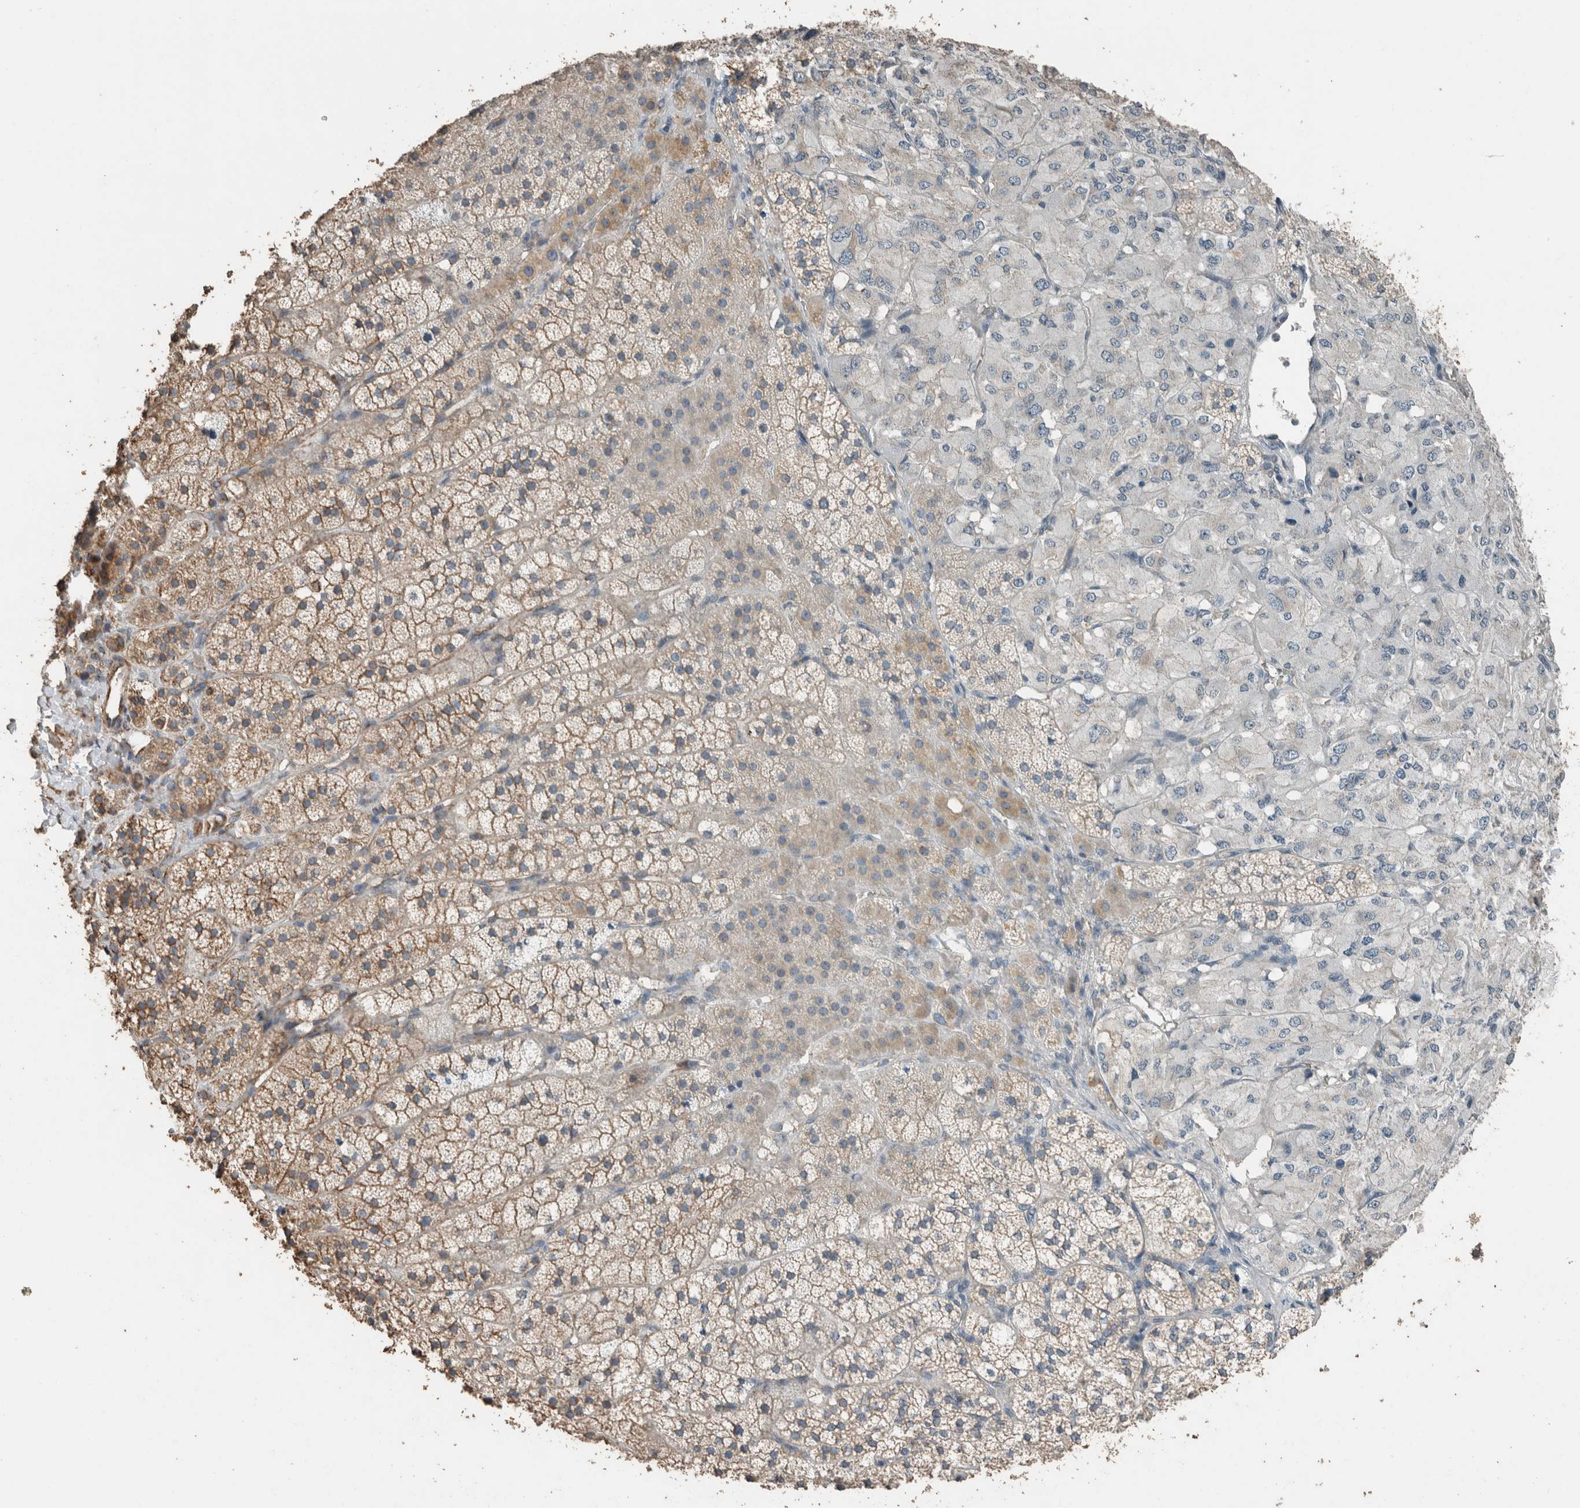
{"staining": {"intensity": "moderate", "quantity": "25%-75%", "location": "cytoplasmic/membranous"}, "tissue": "adrenal gland", "cell_type": "Glandular cells", "image_type": "normal", "snomed": [{"axis": "morphology", "description": "Normal tissue, NOS"}, {"axis": "topography", "description": "Adrenal gland"}], "caption": "Immunohistochemical staining of benign adrenal gland shows moderate cytoplasmic/membranous protein expression in approximately 25%-75% of glandular cells. The protein is shown in brown color, while the nuclei are stained blue.", "gene": "ACVR2B", "patient": {"sex": "female", "age": 44}}